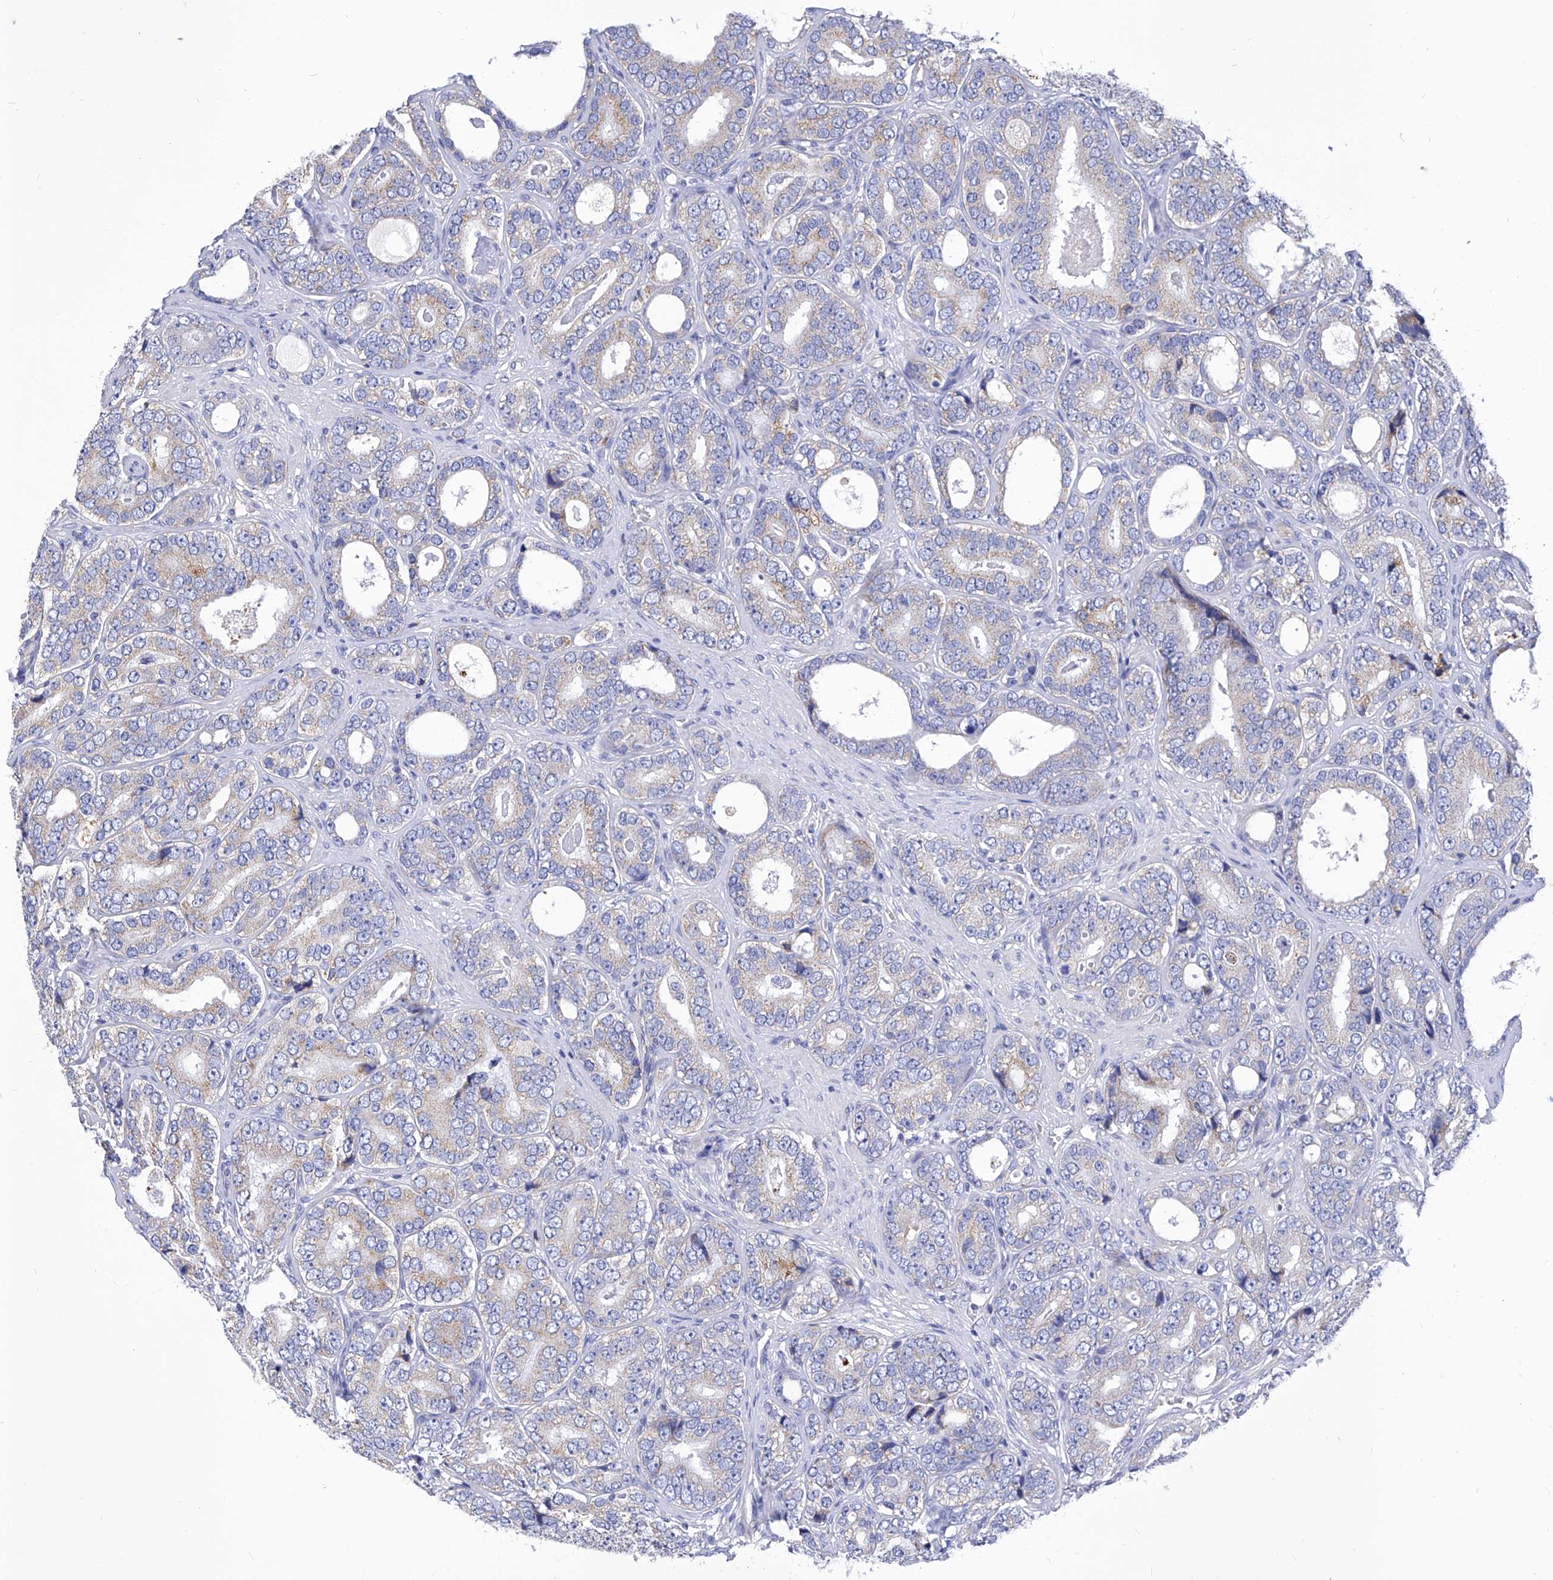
{"staining": {"intensity": "weak", "quantity": "25%-75%", "location": "cytoplasmic/membranous"}, "tissue": "prostate cancer", "cell_type": "Tumor cells", "image_type": "cancer", "snomed": [{"axis": "morphology", "description": "Adenocarcinoma, High grade"}, {"axis": "topography", "description": "Prostate"}], "caption": "A high-resolution photomicrograph shows immunohistochemistry (IHC) staining of prostate cancer, which shows weak cytoplasmic/membranous expression in about 25%-75% of tumor cells. Nuclei are stained in blue.", "gene": "HRNR", "patient": {"sex": "male", "age": 56}}